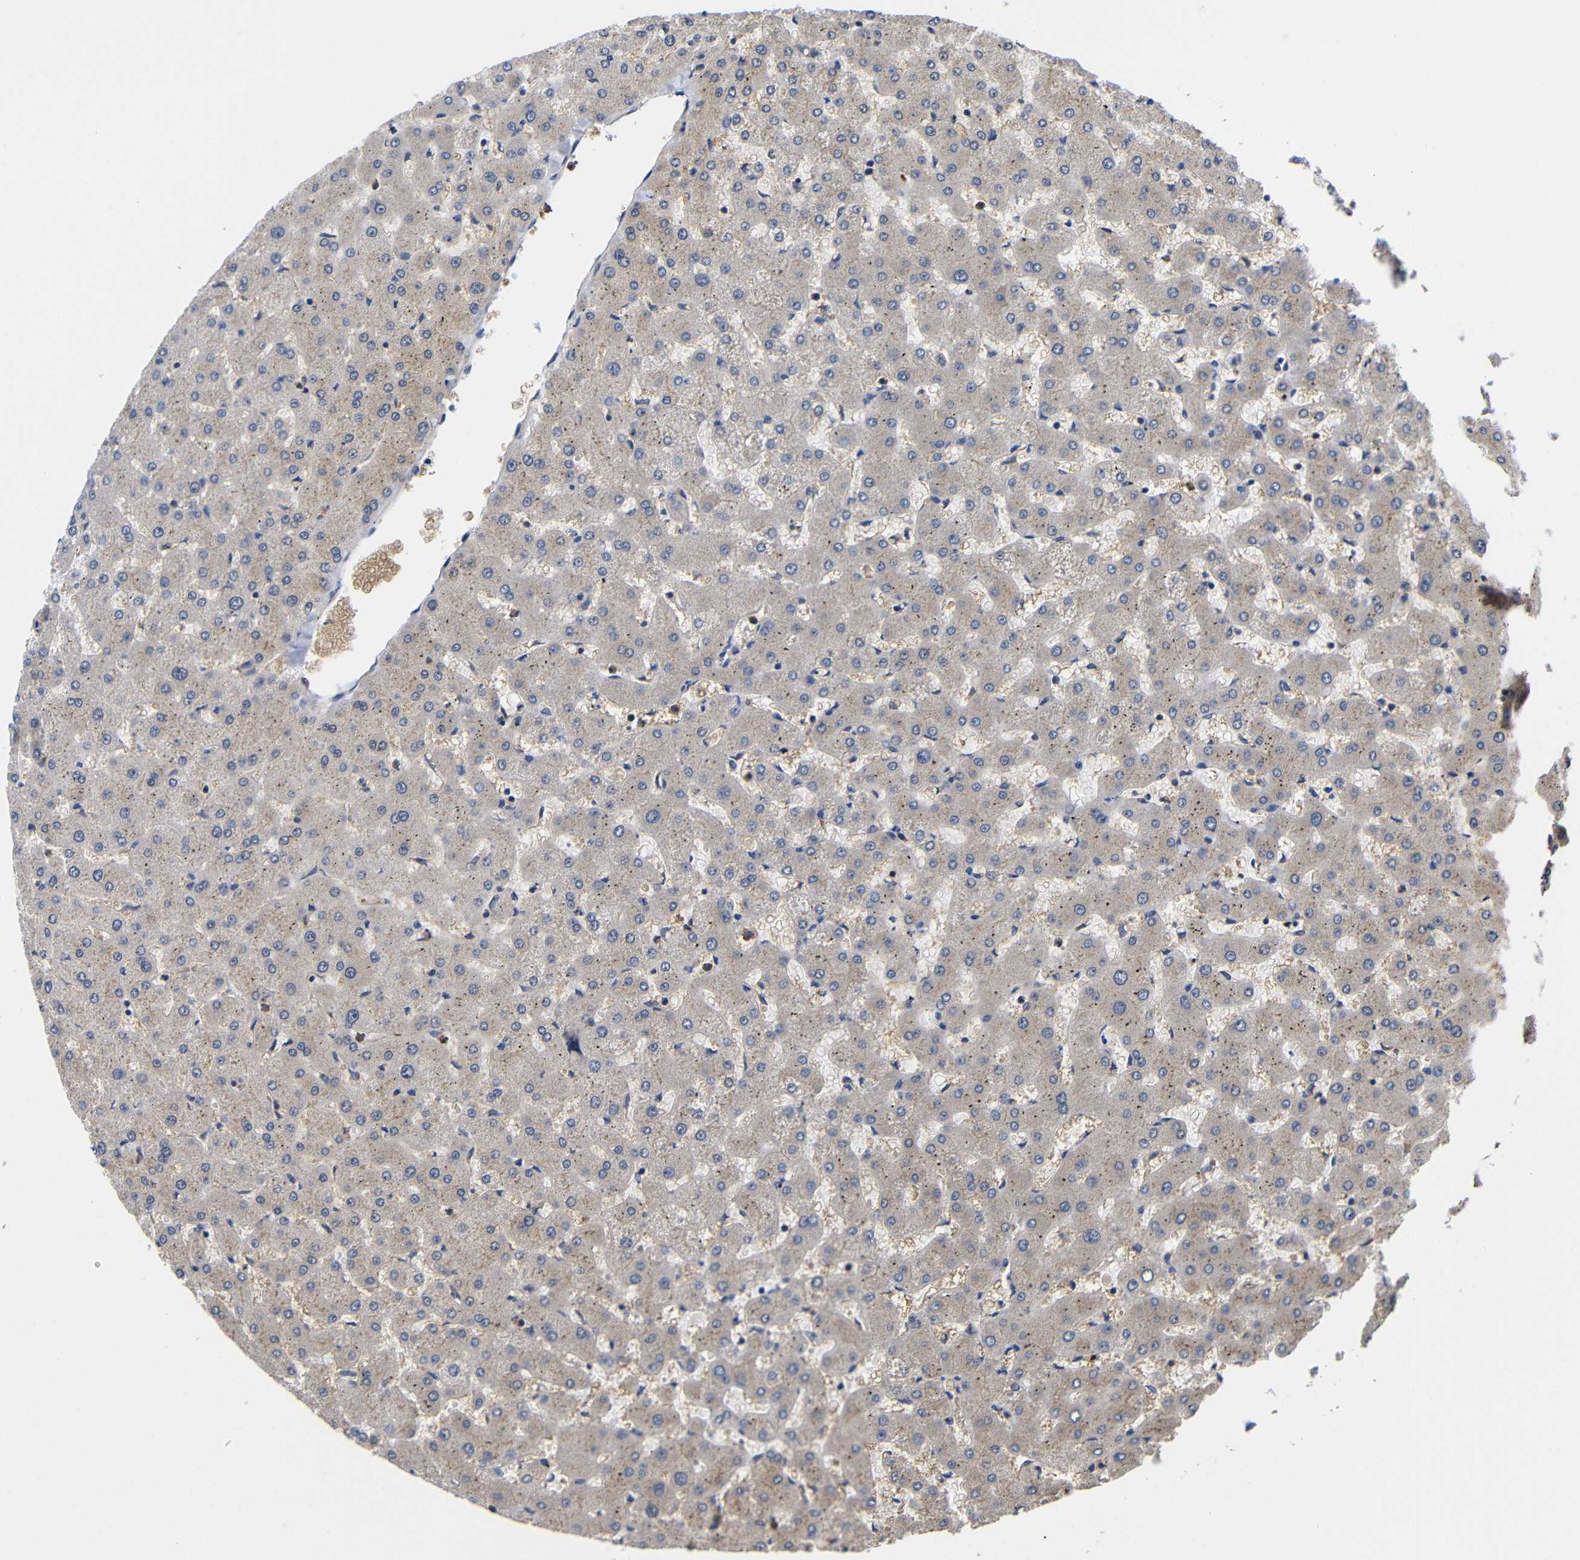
{"staining": {"intensity": "weak", "quantity": ">75%", "location": "cytoplasmic/membranous"}, "tissue": "liver", "cell_type": "Cholangiocytes", "image_type": "normal", "snomed": [{"axis": "morphology", "description": "Normal tissue, NOS"}, {"axis": "topography", "description": "Liver"}], "caption": "Cholangiocytes display weak cytoplasmic/membranous expression in approximately >75% of cells in unremarkable liver.", "gene": "LRRCC1", "patient": {"sex": "female", "age": 63}}